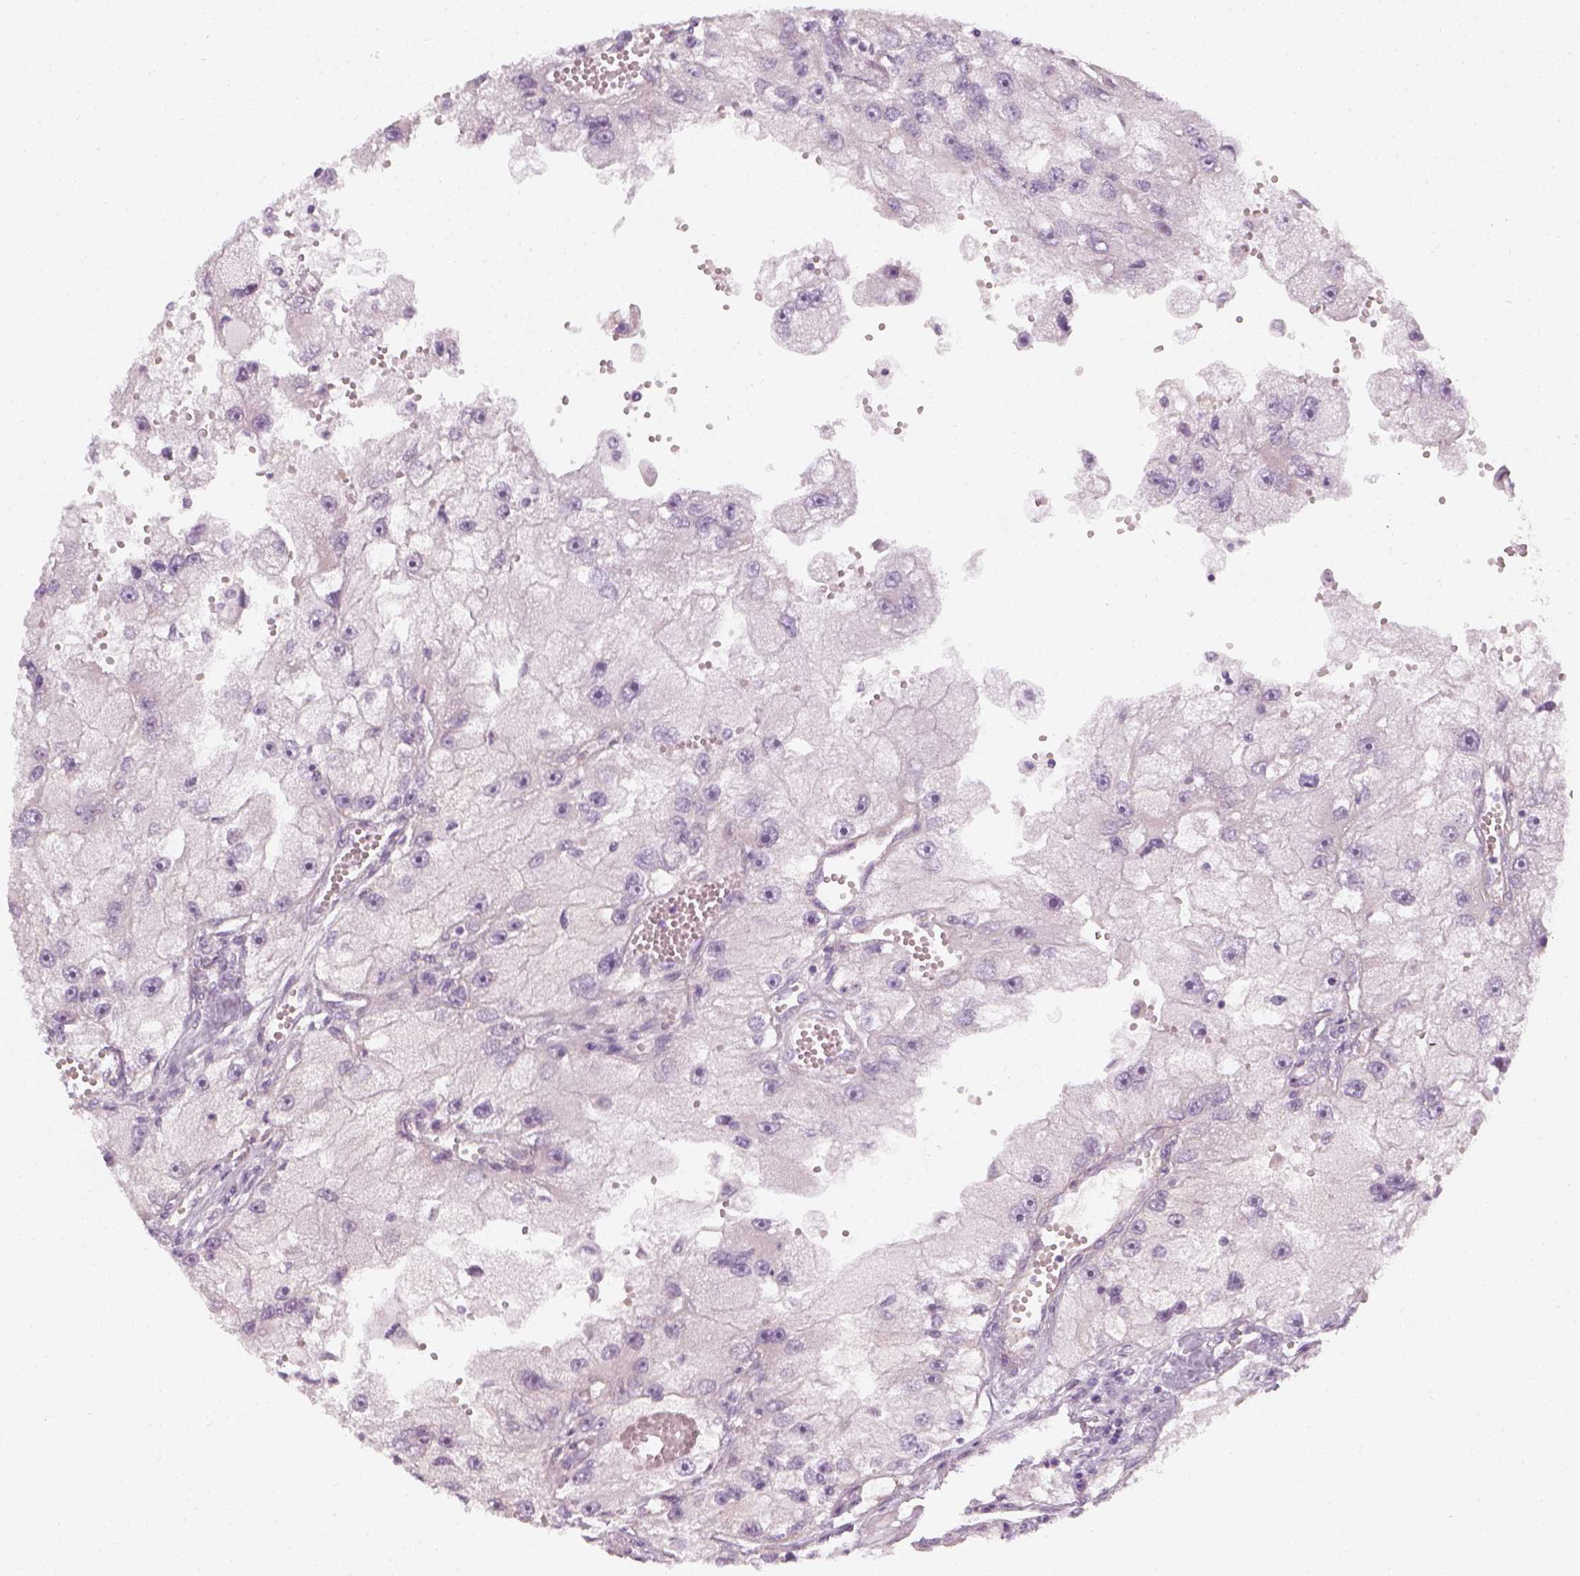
{"staining": {"intensity": "negative", "quantity": "none", "location": "none"}, "tissue": "renal cancer", "cell_type": "Tumor cells", "image_type": "cancer", "snomed": [{"axis": "morphology", "description": "Adenocarcinoma, NOS"}, {"axis": "topography", "description": "Kidney"}], "caption": "Immunohistochemistry image of neoplastic tissue: human renal adenocarcinoma stained with DAB (3,3'-diaminobenzidine) displays no significant protein staining in tumor cells. Nuclei are stained in blue.", "gene": "PRAME", "patient": {"sex": "male", "age": 63}}